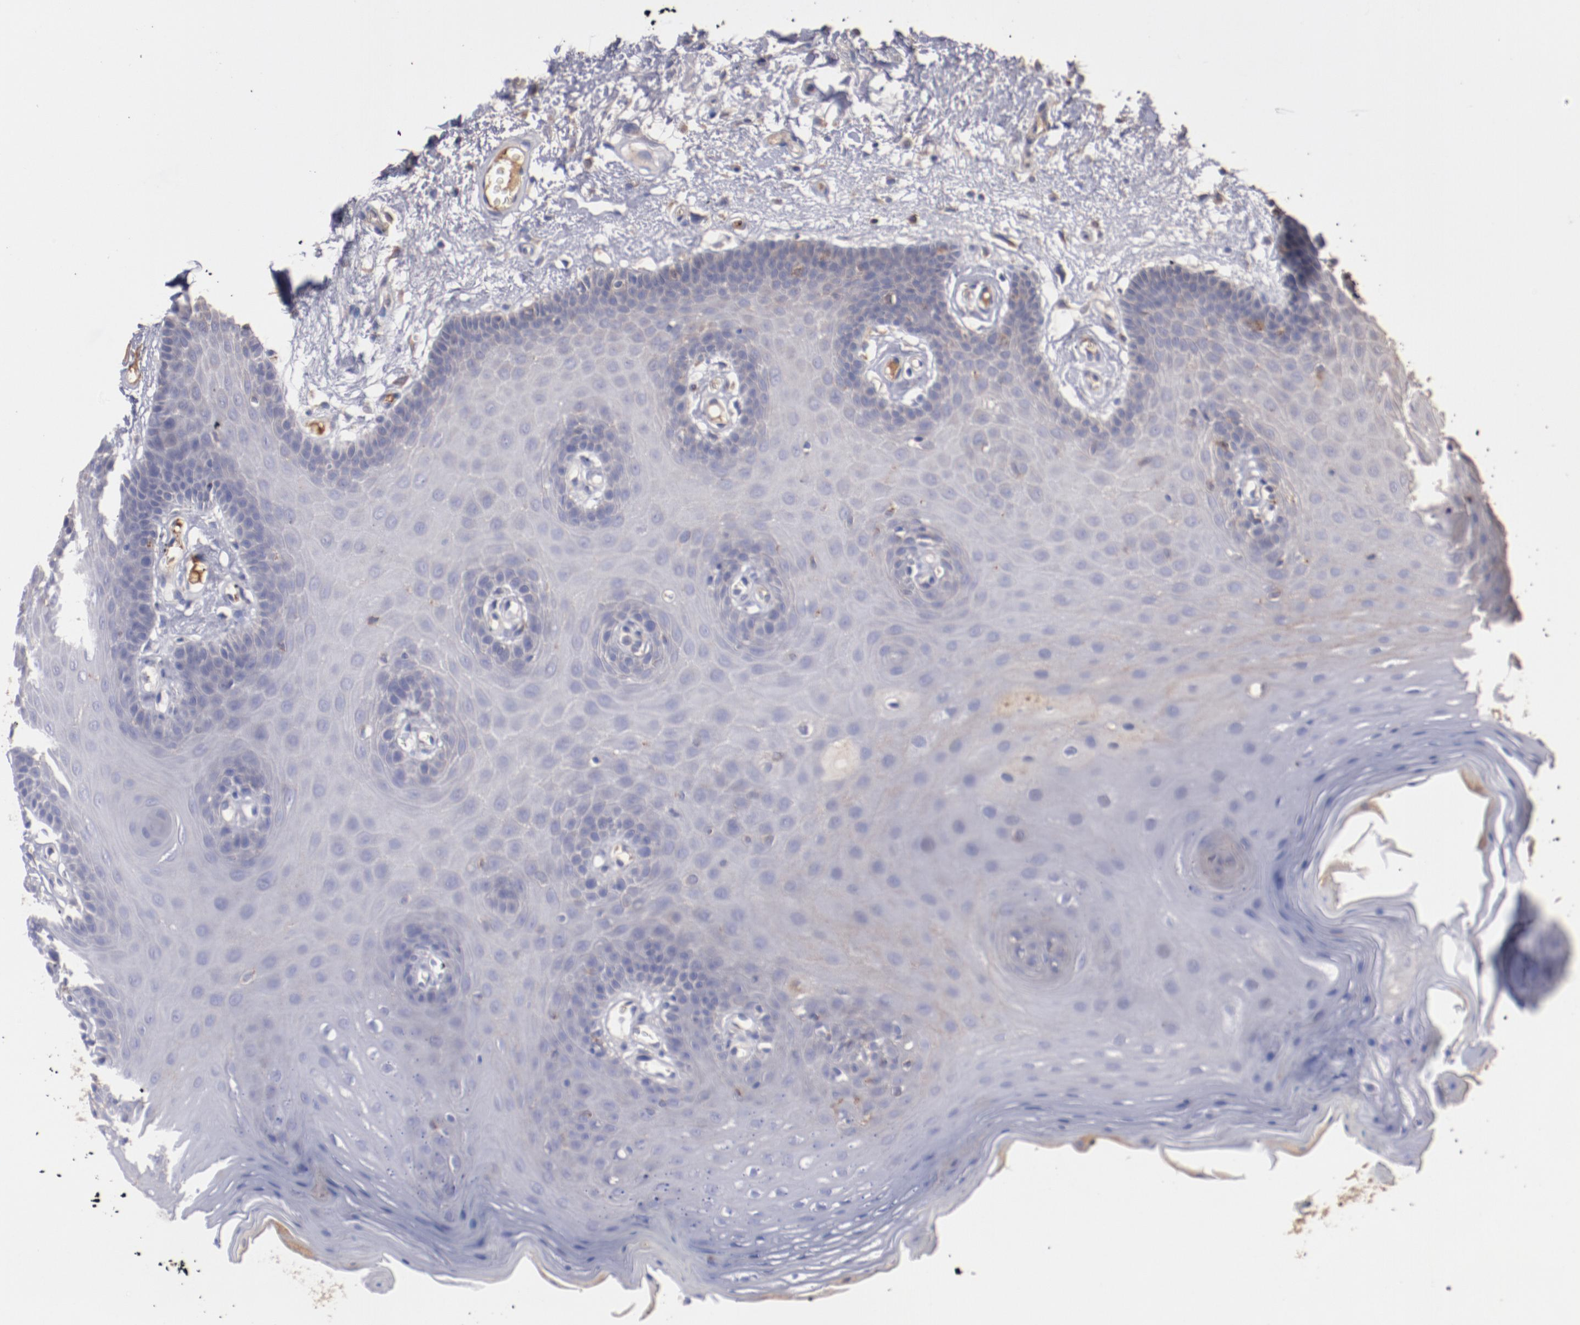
{"staining": {"intensity": "weak", "quantity": "25%-75%", "location": "cytoplasmic/membranous"}, "tissue": "oral mucosa", "cell_type": "Squamous epithelial cells", "image_type": "normal", "snomed": [{"axis": "morphology", "description": "Normal tissue, NOS"}, {"axis": "morphology", "description": "Squamous cell carcinoma, NOS"}, {"axis": "topography", "description": "Skeletal muscle"}, {"axis": "topography", "description": "Oral tissue"}, {"axis": "topography", "description": "Head-Neck"}], "caption": "Brown immunohistochemical staining in unremarkable oral mucosa exhibits weak cytoplasmic/membranous positivity in about 25%-75% of squamous epithelial cells. Using DAB (3,3'-diaminobenzidine) (brown) and hematoxylin (blue) stains, captured at high magnification using brightfield microscopy.", "gene": "SRRD", "patient": {"sex": "male", "age": 71}}